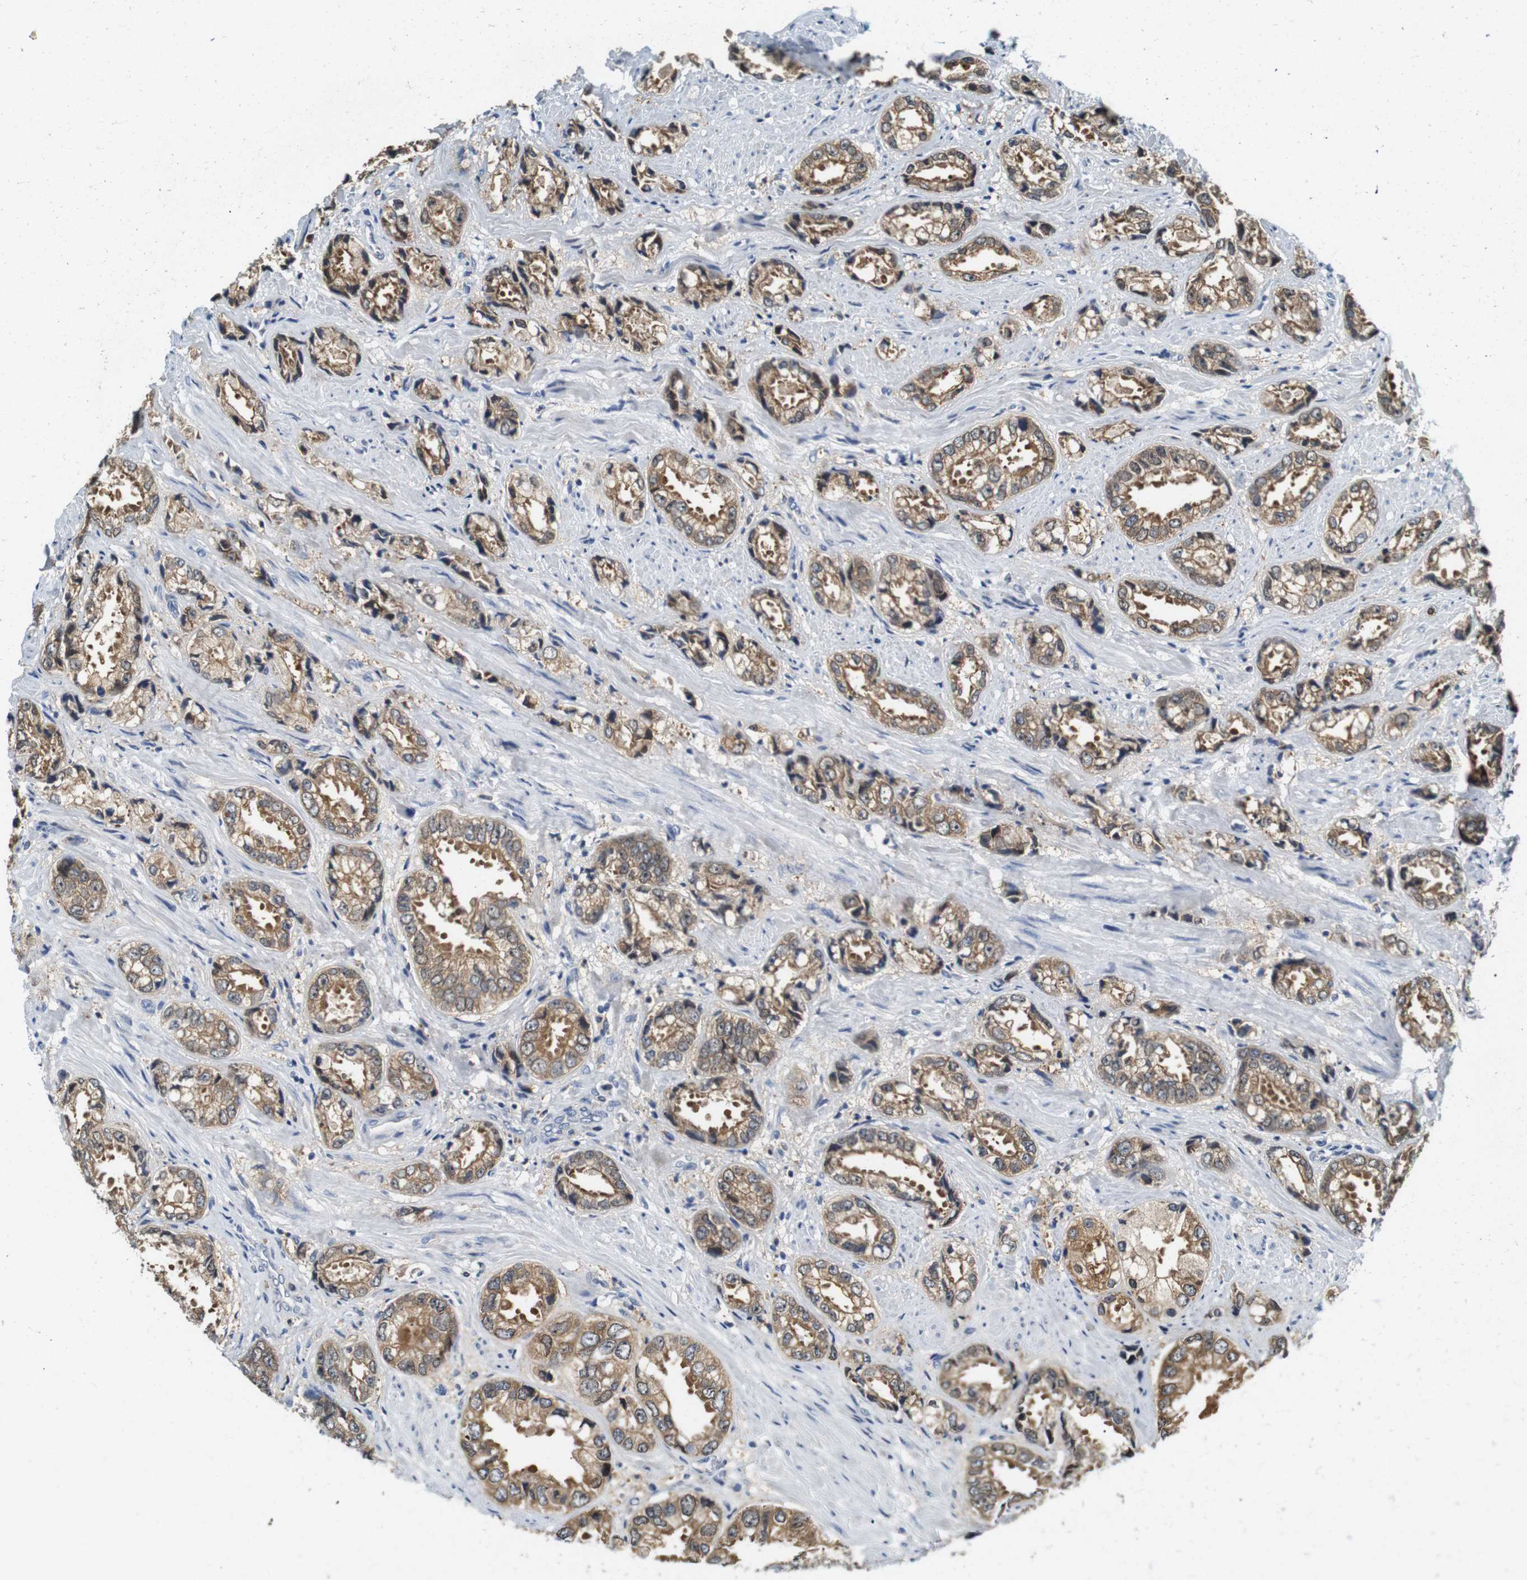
{"staining": {"intensity": "moderate", "quantity": ">75%", "location": "cytoplasmic/membranous"}, "tissue": "prostate cancer", "cell_type": "Tumor cells", "image_type": "cancer", "snomed": [{"axis": "morphology", "description": "Adenocarcinoma, High grade"}, {"axis": "topography", "description": "Prostate"}], "caption": "The immunohistochemical stain shows moderate cytoplasmic/membranous staining in tumor cells of prostate adenocarcinoma (high-grade) tissue.", "gene": "NEBL", "patient": {"sex": "male", "age": 61}}